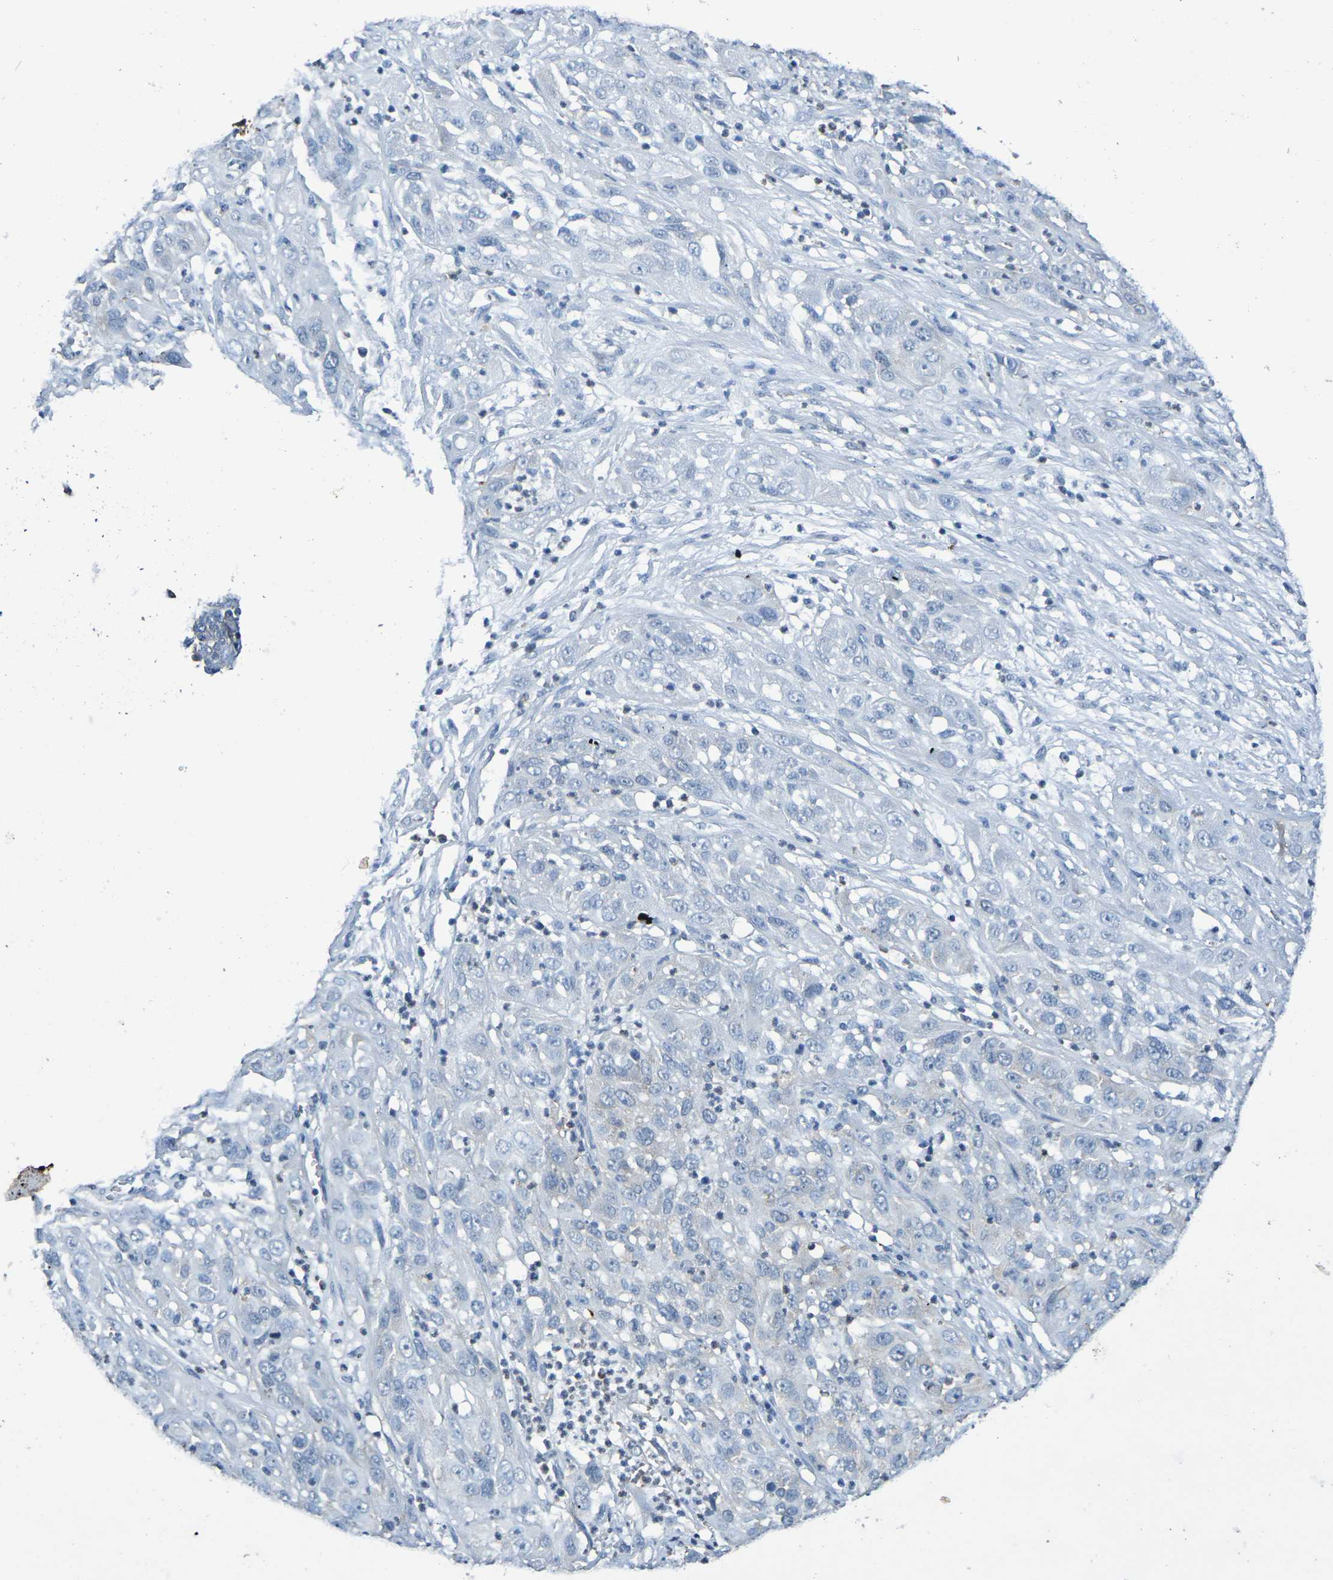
{"staining": {"intensity": "negative", "quantity": "none", "location": "none"}, "tissue": "cervical cancer", "cell_type": "Tumor cells", "image_type": "cancer", "snomed": [{"axis": "morphology", "description": "Squamous cell carcinoma, NOS"}, {"axis": "topography", "description": "Cervix"}], "caption": "Histopathology image shows no protein expression in tumor cells of cervical cancer (squamous cell carcinoma) tissue.", "gene": "CHRNB1", "patient": {"sex": "female", "age": 32}}